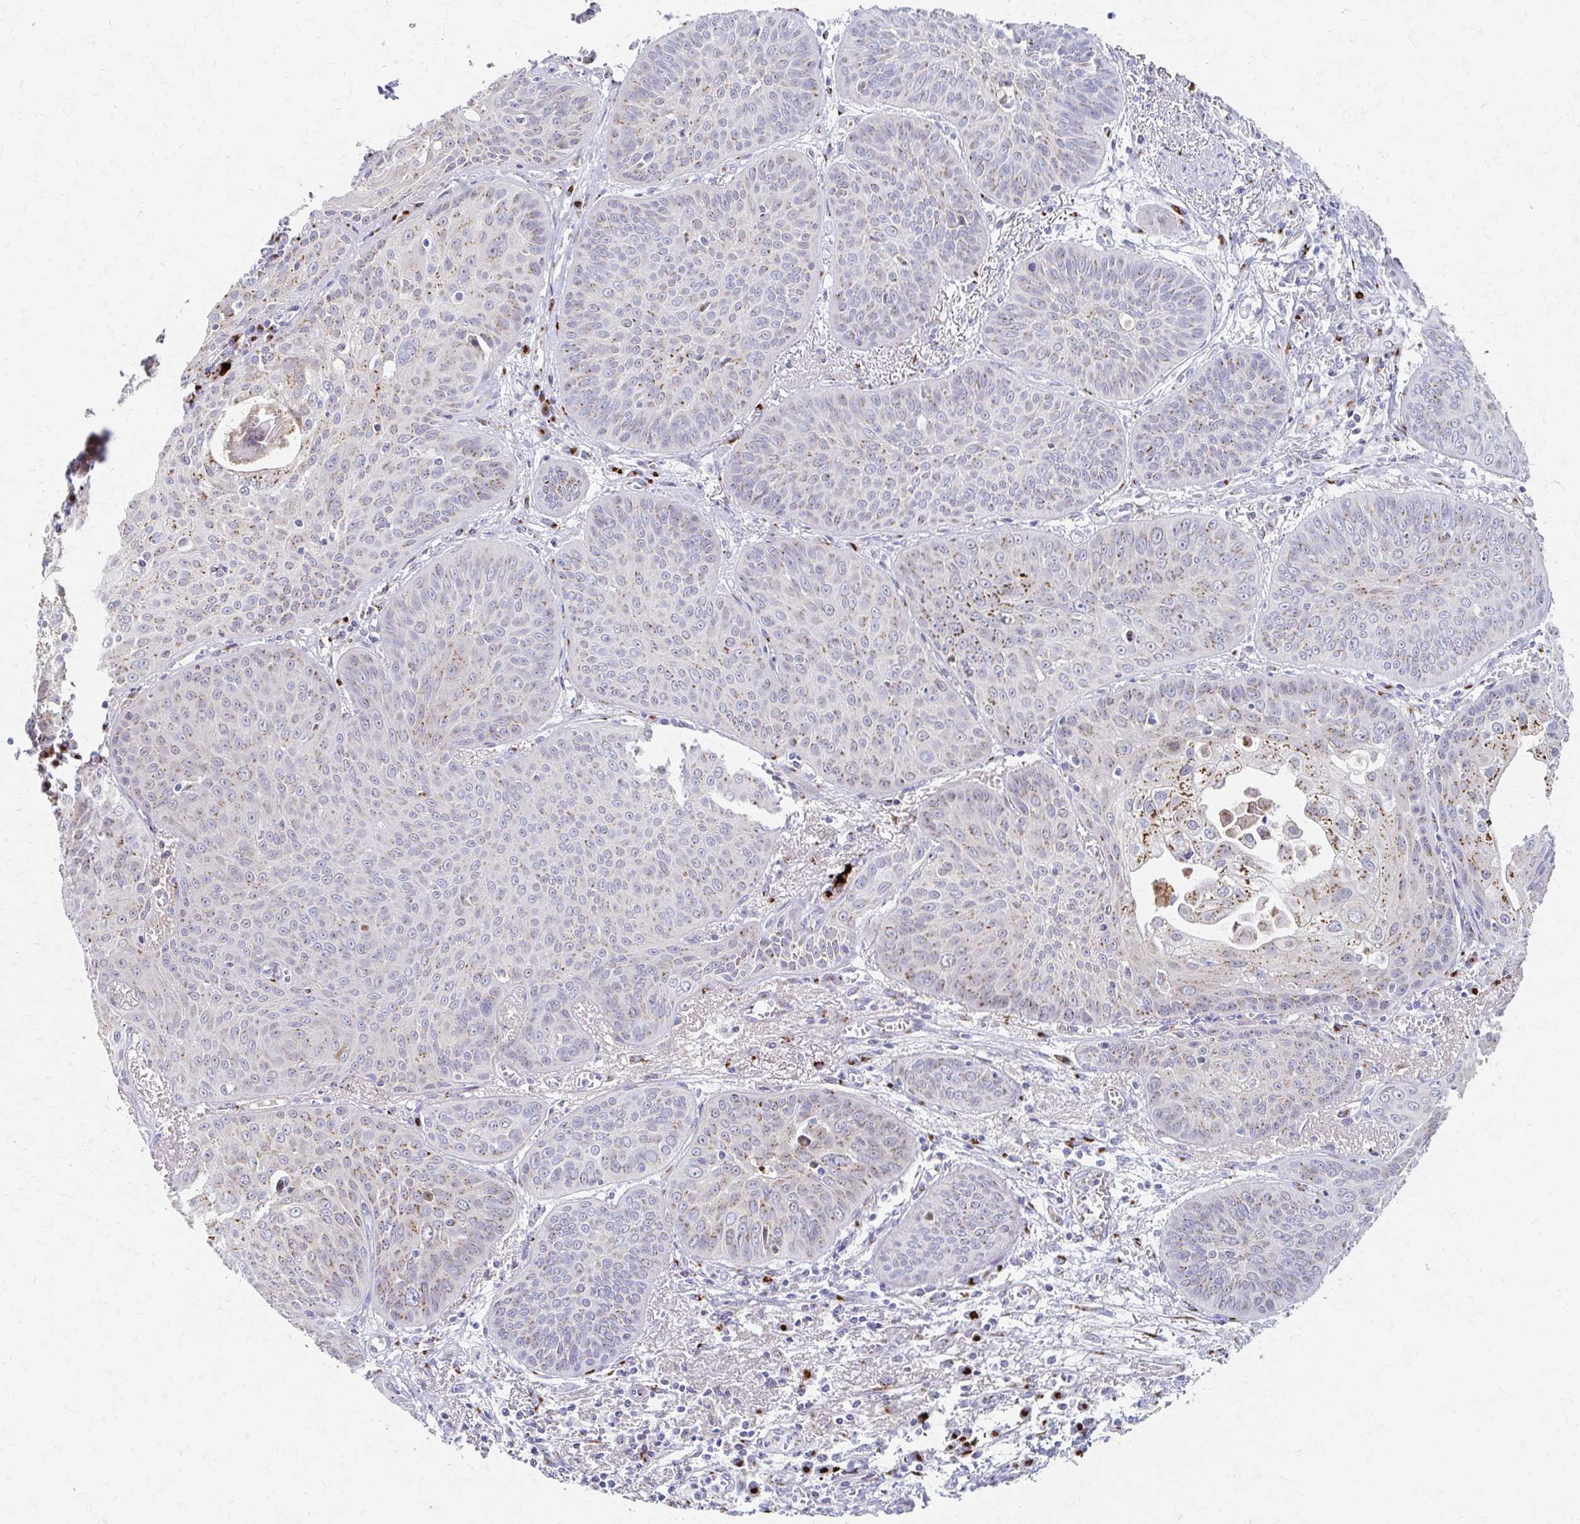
{"staining": {"intensity": "strong", "quantity": "<25%", "location": "cytoplasmic/membranous"}, "tissue": "lung cancer", "cell_type": "Tumor cells", "image_type": "cancer", "snomed": [{"axis": "morphology", "description": "Squamous cell carcinoma, NOS"}, {"axis": "topography", "description": "Lung"}], "caption": "Lung squamous cell carcinoma was stained to show a protein in brown. There is medium levels of strong cytoplasmic/membranous positivity in approximately <25% of tumor cells.", "gene": "TM9SF1", "patient": {"sex": "male", "age": 74}}